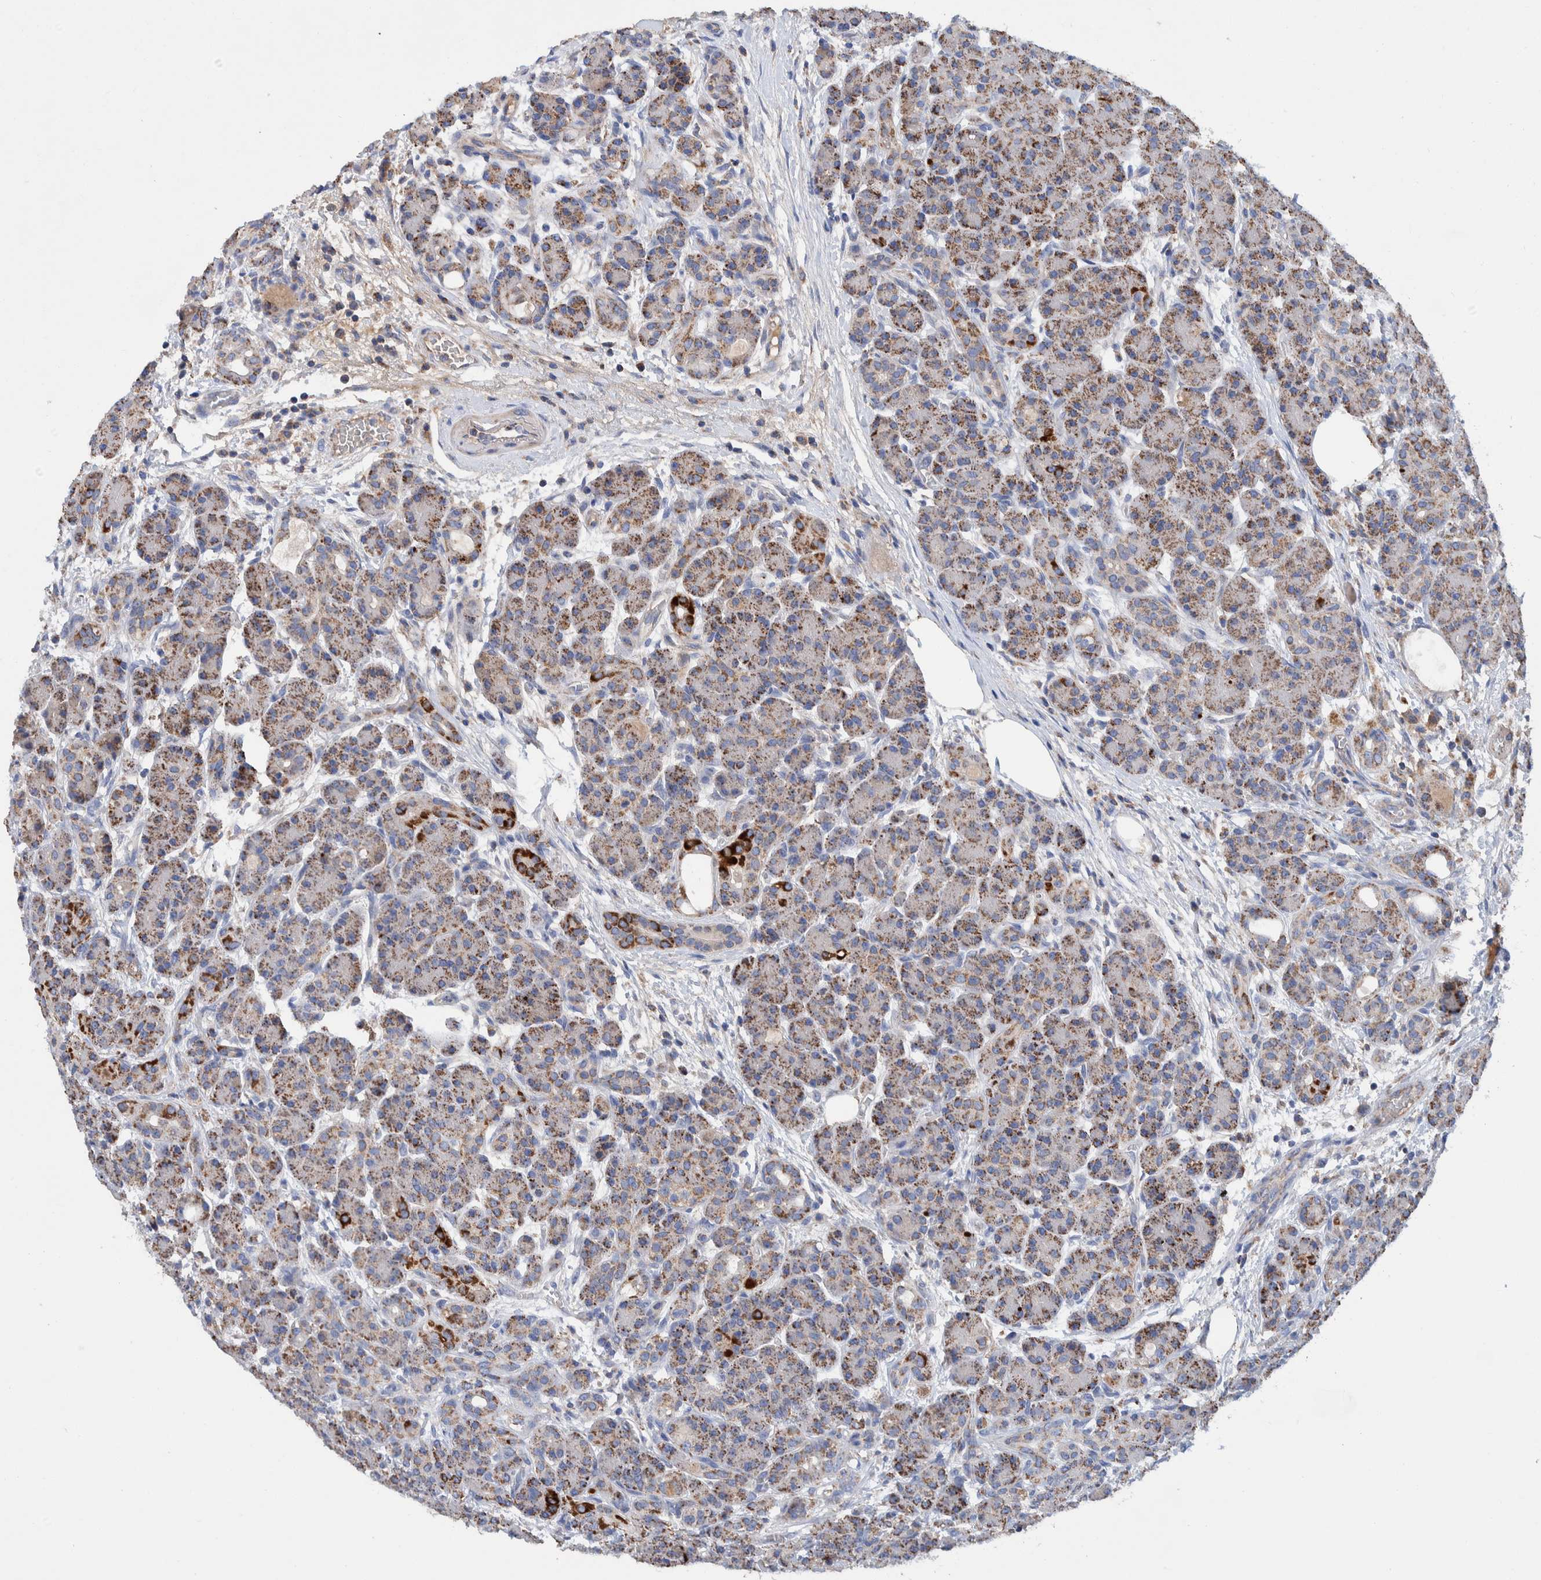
{"staining": {"intensity": "moderate", "quantity": ">75%", "location": "cytoplasmic/membranous"}, "tissue": "pancreas", "cell_type": "Exocrine glandular cells", "image_type": "normal", "snomed": [{"axis": "morphology", "description": "Normal tissue, NOS"}, {"axis": "topography", "description": "Pancreas"}], "caption": "Exocrine glandular cells display moderate cytoplasmic/membranous positivity in approximately >75% of cells in unremarkable pancreas.", "gene": "DECR1", "patient": {"sex": "male", "age": 63}}